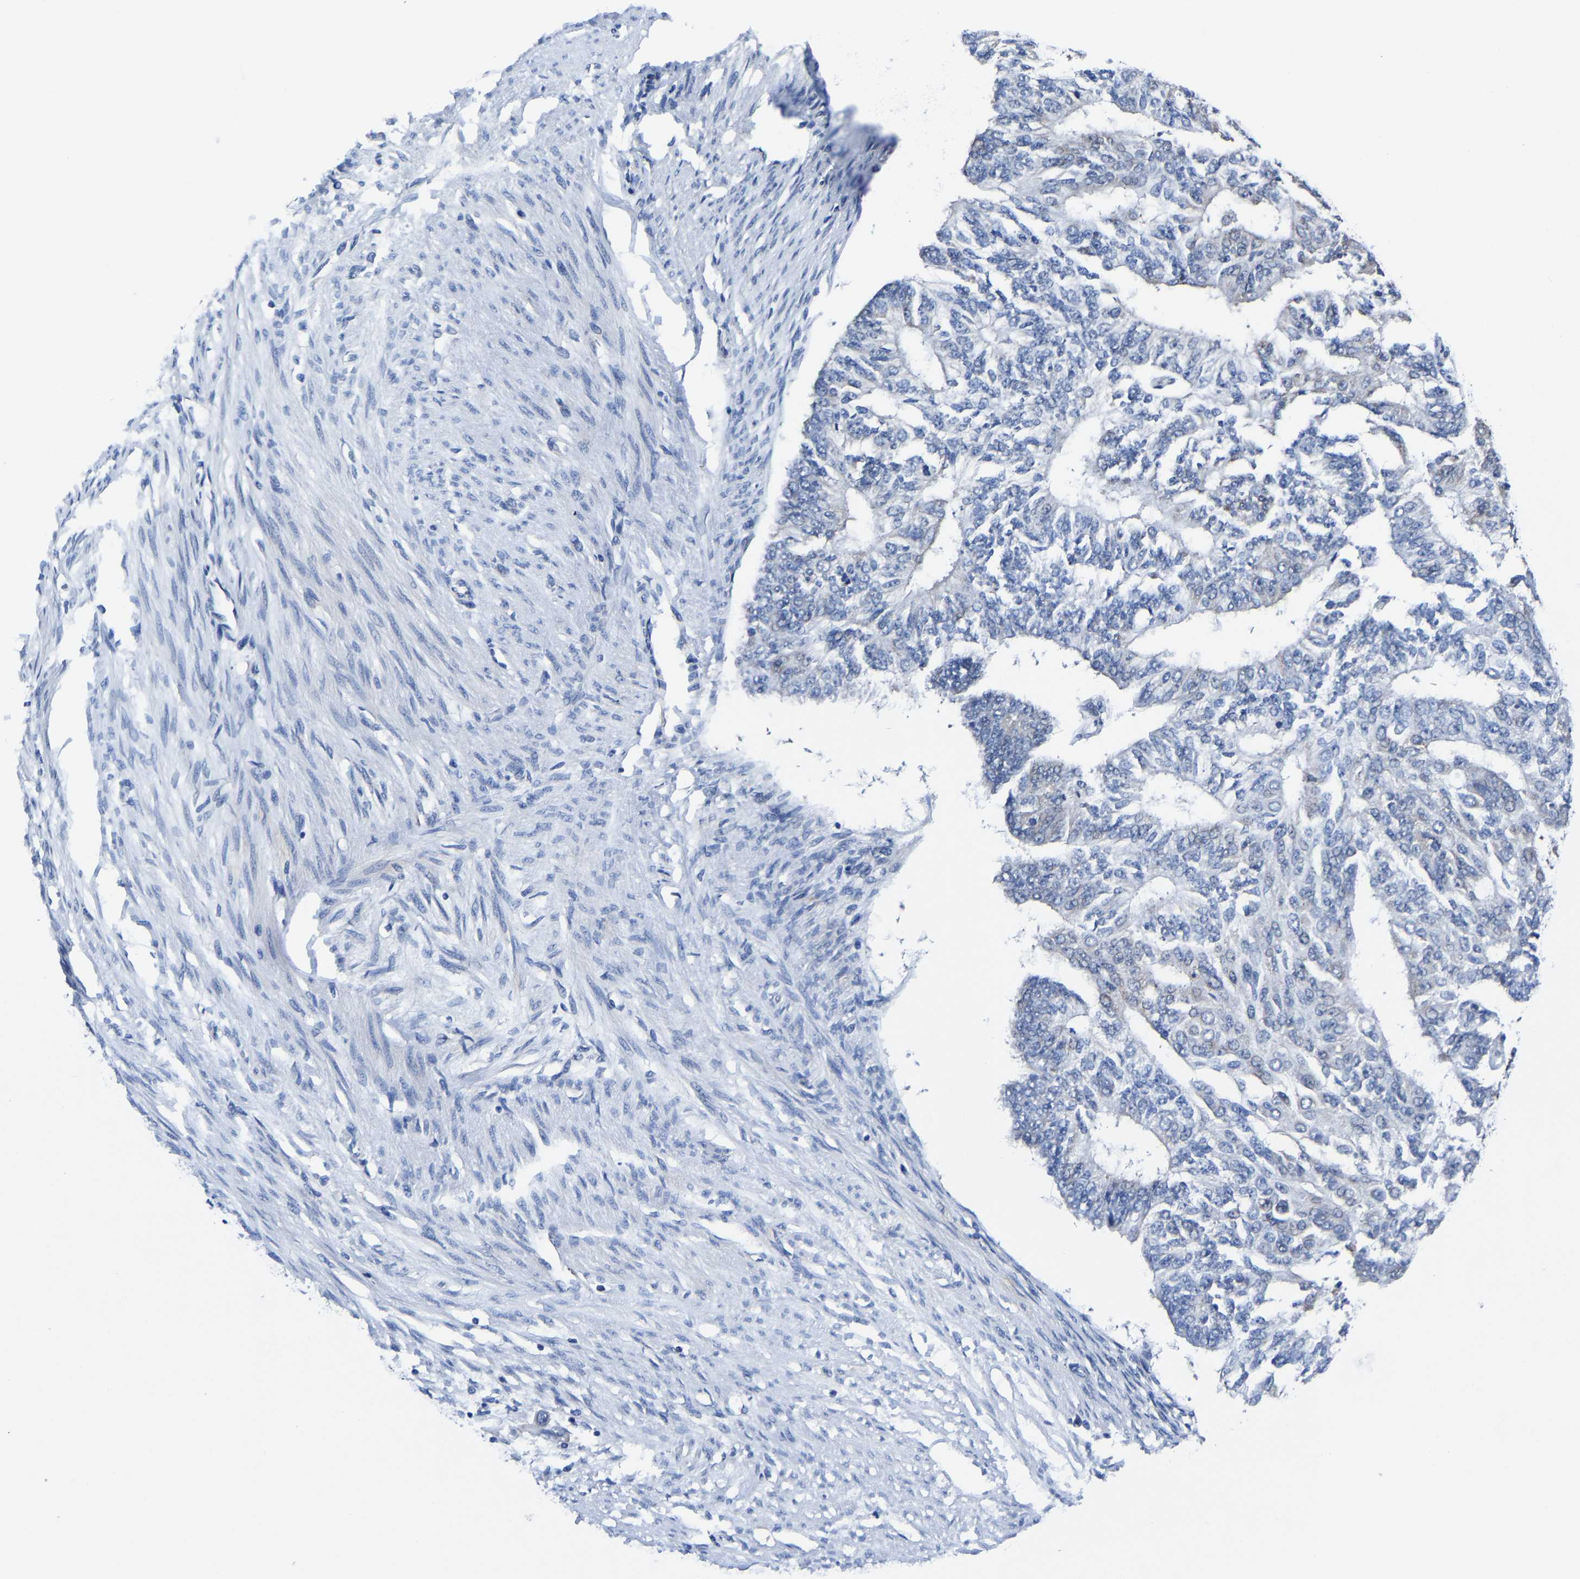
{"staining": {"intensity": "negative", "quantity": "none", "location": "none"}, "tissue": "endometrial cancer", "cell_type": "Tumor cells", "image_type": "cancer", "snomed": [{"axis": "morphology", "description": "Adenocarcinoma, NOS"}, {"axis": "topography", "description": "Endometrium"}], "caption": "This is an IHC image of endometrial cancer (adenocarcinoma). There is no positivity in tumor cells.", "gene": "EBAG9", "patient": {"sex": "female", "age": 32}}